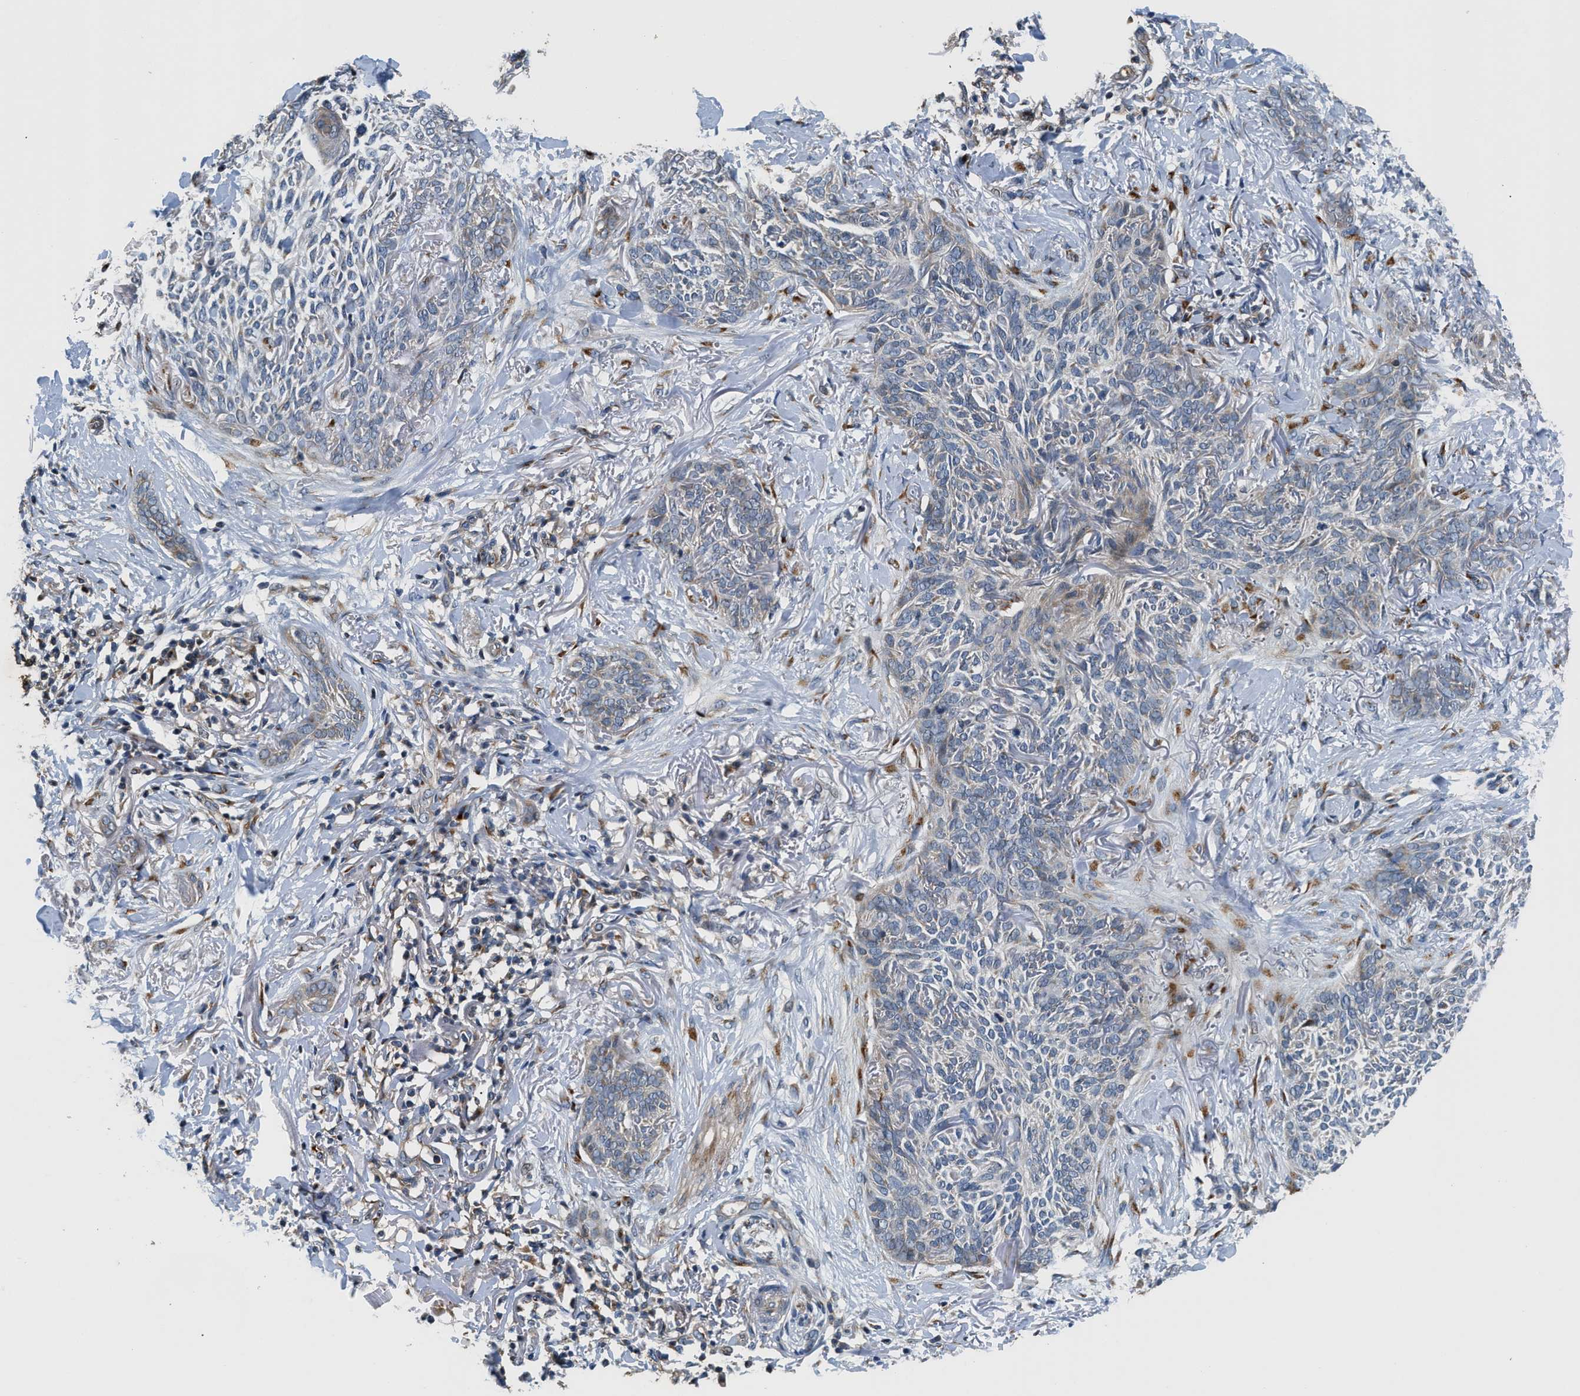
{"staining": {"intensity": "negative", "quantity": "none", "location": "none"}, "tissue": "skin cancer", "cell_type": "Tumor cells", "image_type": "cancer", "snomed": [{"axis": "morphology", "description": "Basal cell carcinoma"}, {"axis": "topography", "description": "Skin"}], "caption": "A micrograph of skin cancer (basal cell carcinoma) stained for a protein reveals no brown staining in tumor cells.", "gene": "FUT8", "patient": {"sex": "female", "age": 84}}